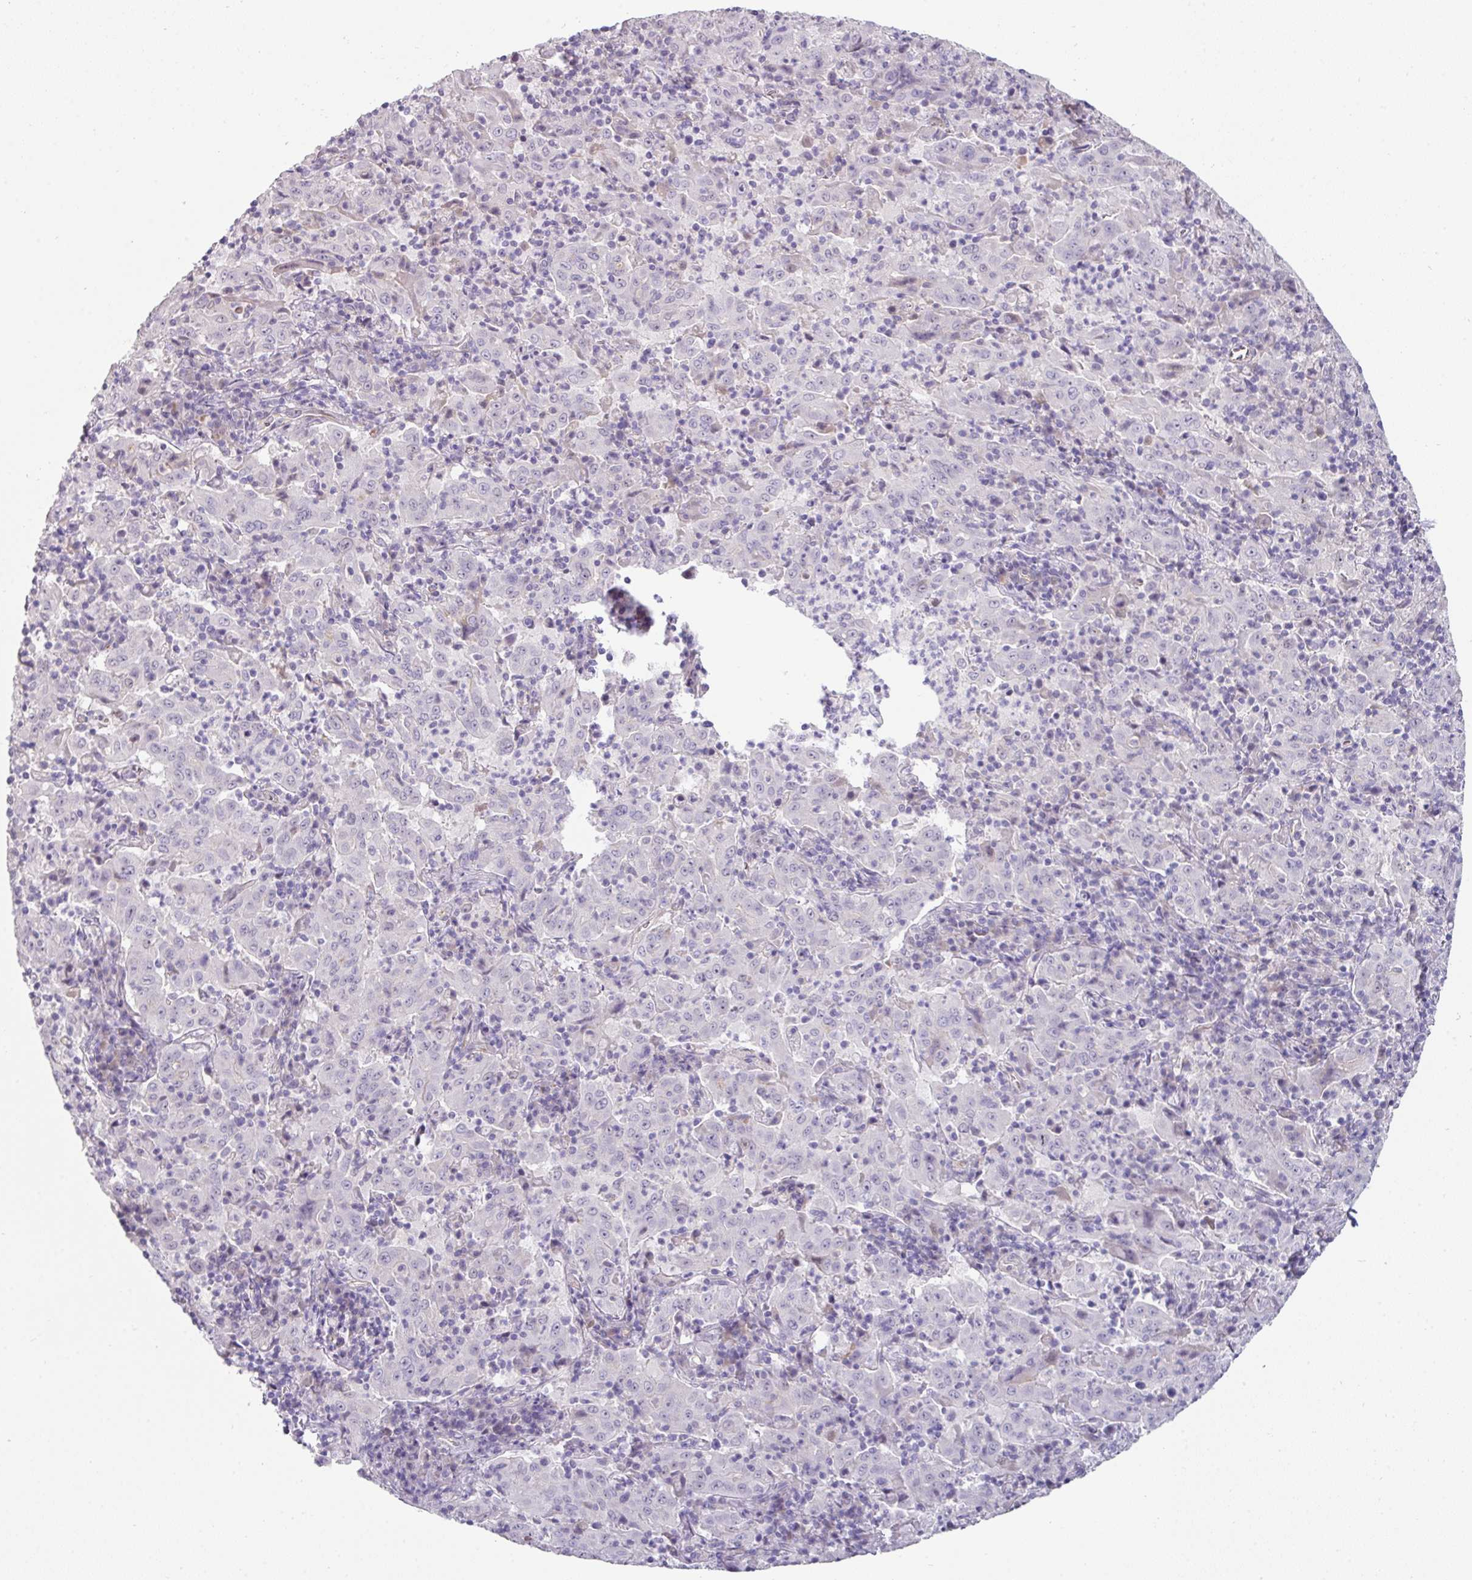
{"staining": {"intensity": "negative", "quantity": "none", "location": "none"}, "tissue": "pancreatic cancer", "cell_type": "Tumor cells", "image_type": "cancer", "snomed": [{"axis": "morphology", "description": "Adenocarcinoma, NOS"}, {"axis": "topography", "description": "Pancreas"}], "caption": "DAB (3,3'-diaminobenzidine) immunohistochemical staining of pancreatic adenocarcinoma demonstrates no significant expression in tumor cells.", "gene": "EYA3", "patient": {"sex": "male", "age": 63}}